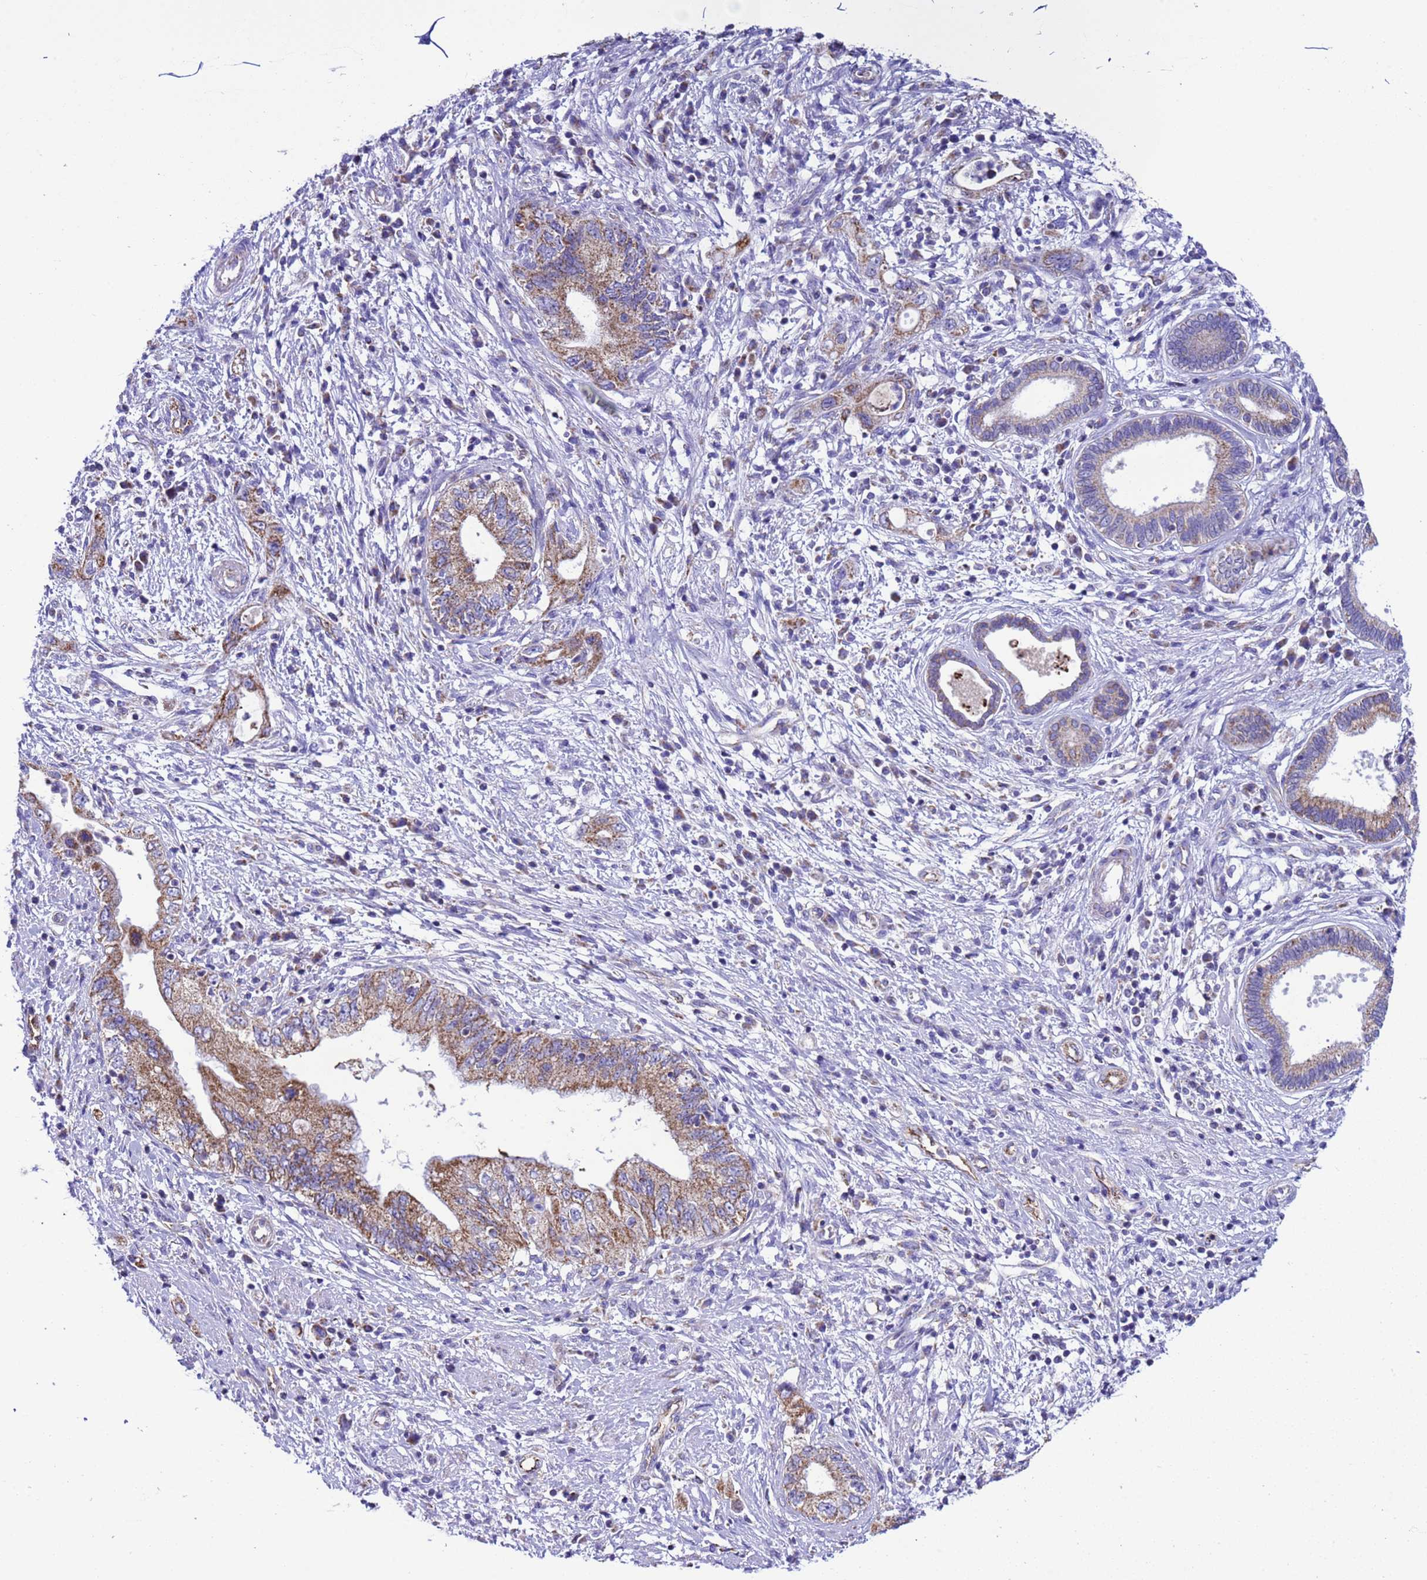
{"staining": {"intensity": "moderate", "quantity": ">75%", "location": "cytoplasmic/membranous"}, "tissue": "pancreatic cancer", "cell_type": "Tumor cells", "image_type": "cancer", "snomed": [{"axis": "morphology", "description": "Adenocarcinoma, NOS"}, {"axis": "topography", "description": "Pancreas"}], "caption": "Pancreatic adenocarcinoma stained for a protein demonstrates moderate cytoplasmic/membranous positivity in tumor cells.", "gene": "CCDC191", "patient": {"sex": "female", "age": 73}}